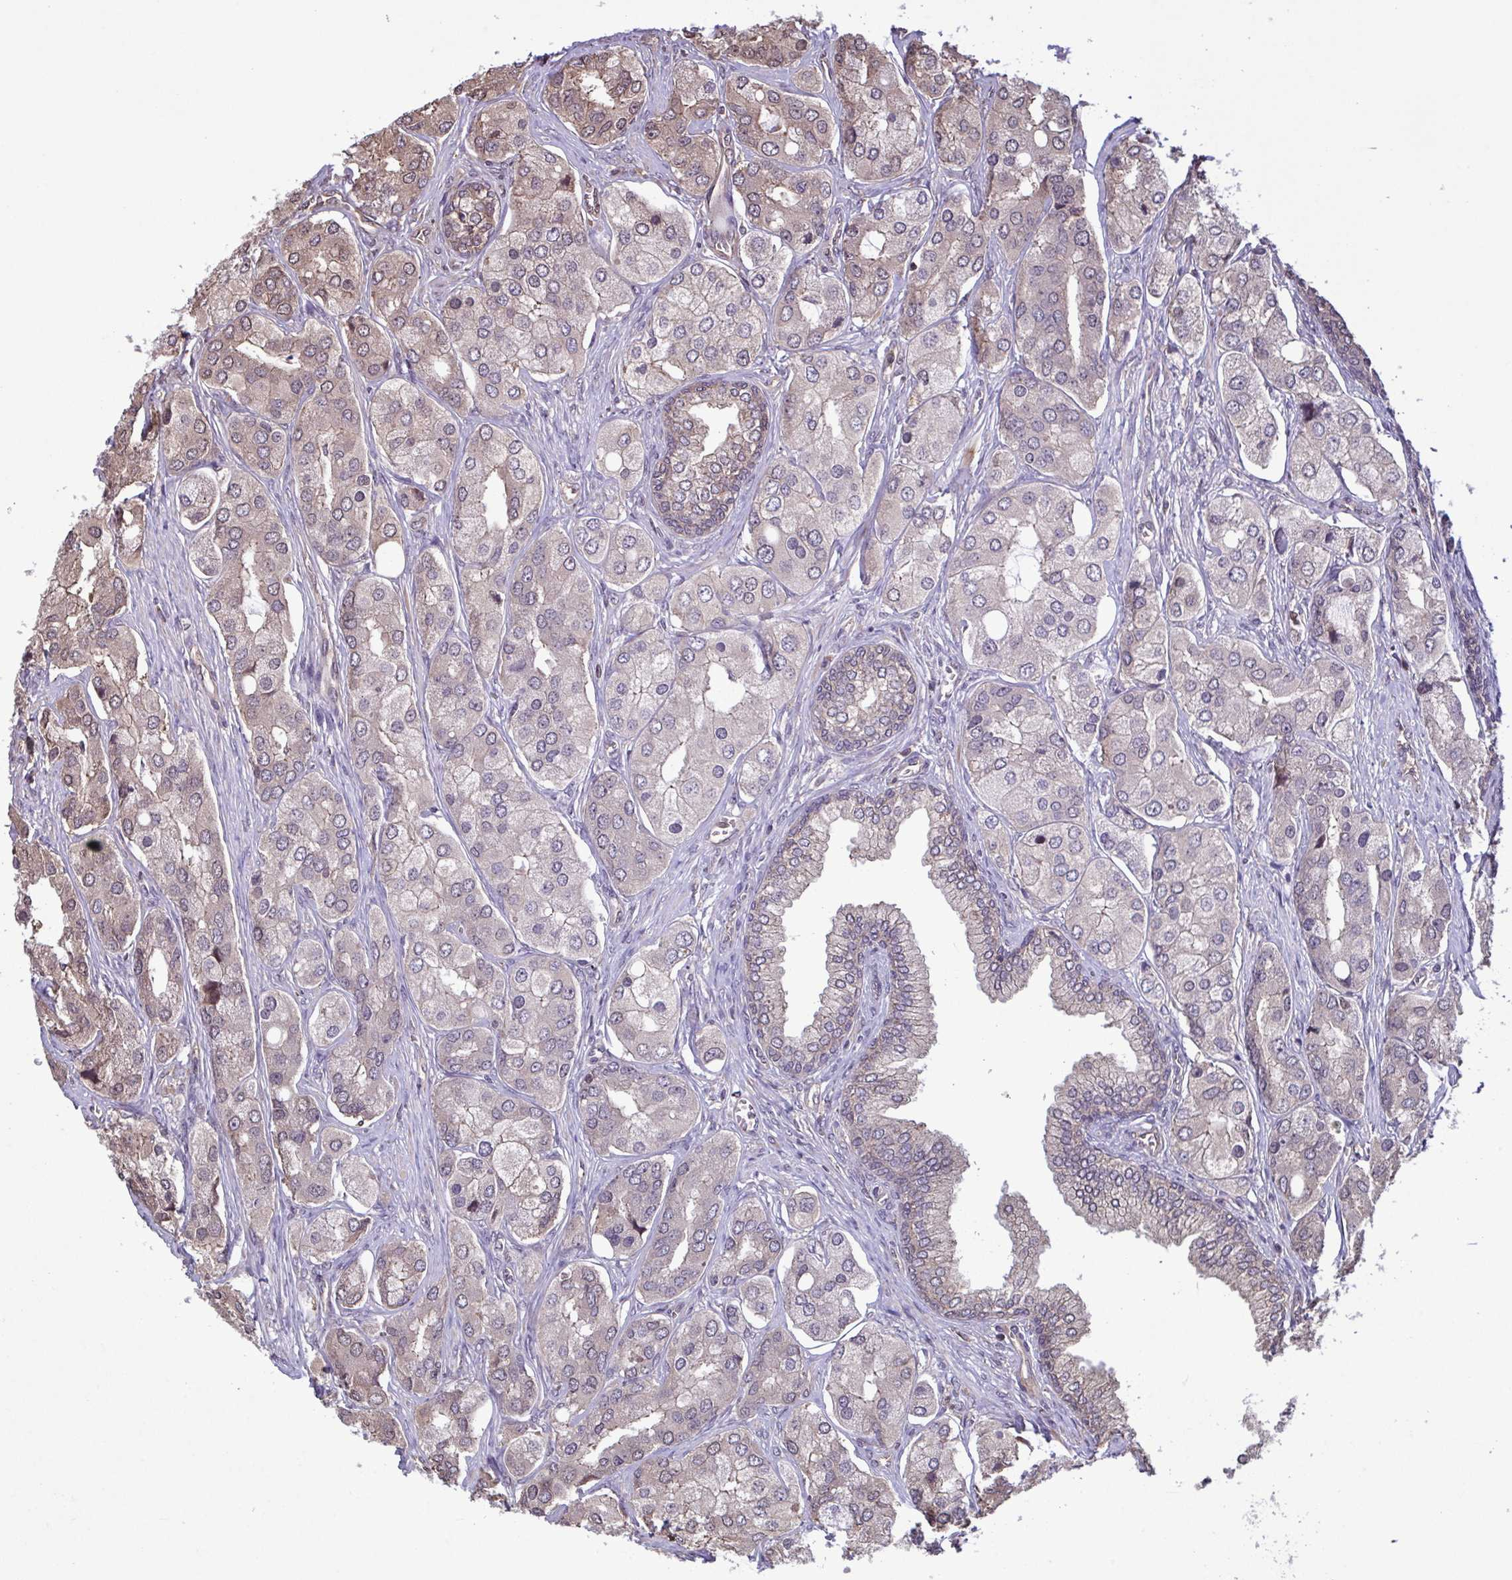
{"staining": {"intensity": "weak", "quantity": "<25%", "location": "cytoplasmic/membranous"}, "tissue": "prostate cancer", "cell_type": "Tumor cells", "image_type": "cancer", "snomed": [{"axis": "morphology", "description": "Adenocarcinoma, Low grade"}, {"axis": "topography", "description": "Prostate"}], "caption": "A histopathology image of adenocarcinoma (low-grade) (prostate) stained for a protein exhibits no brown staining in tumor cells.", "gene": "SEC63", "patient": {"sex": "male", "age": 69}}